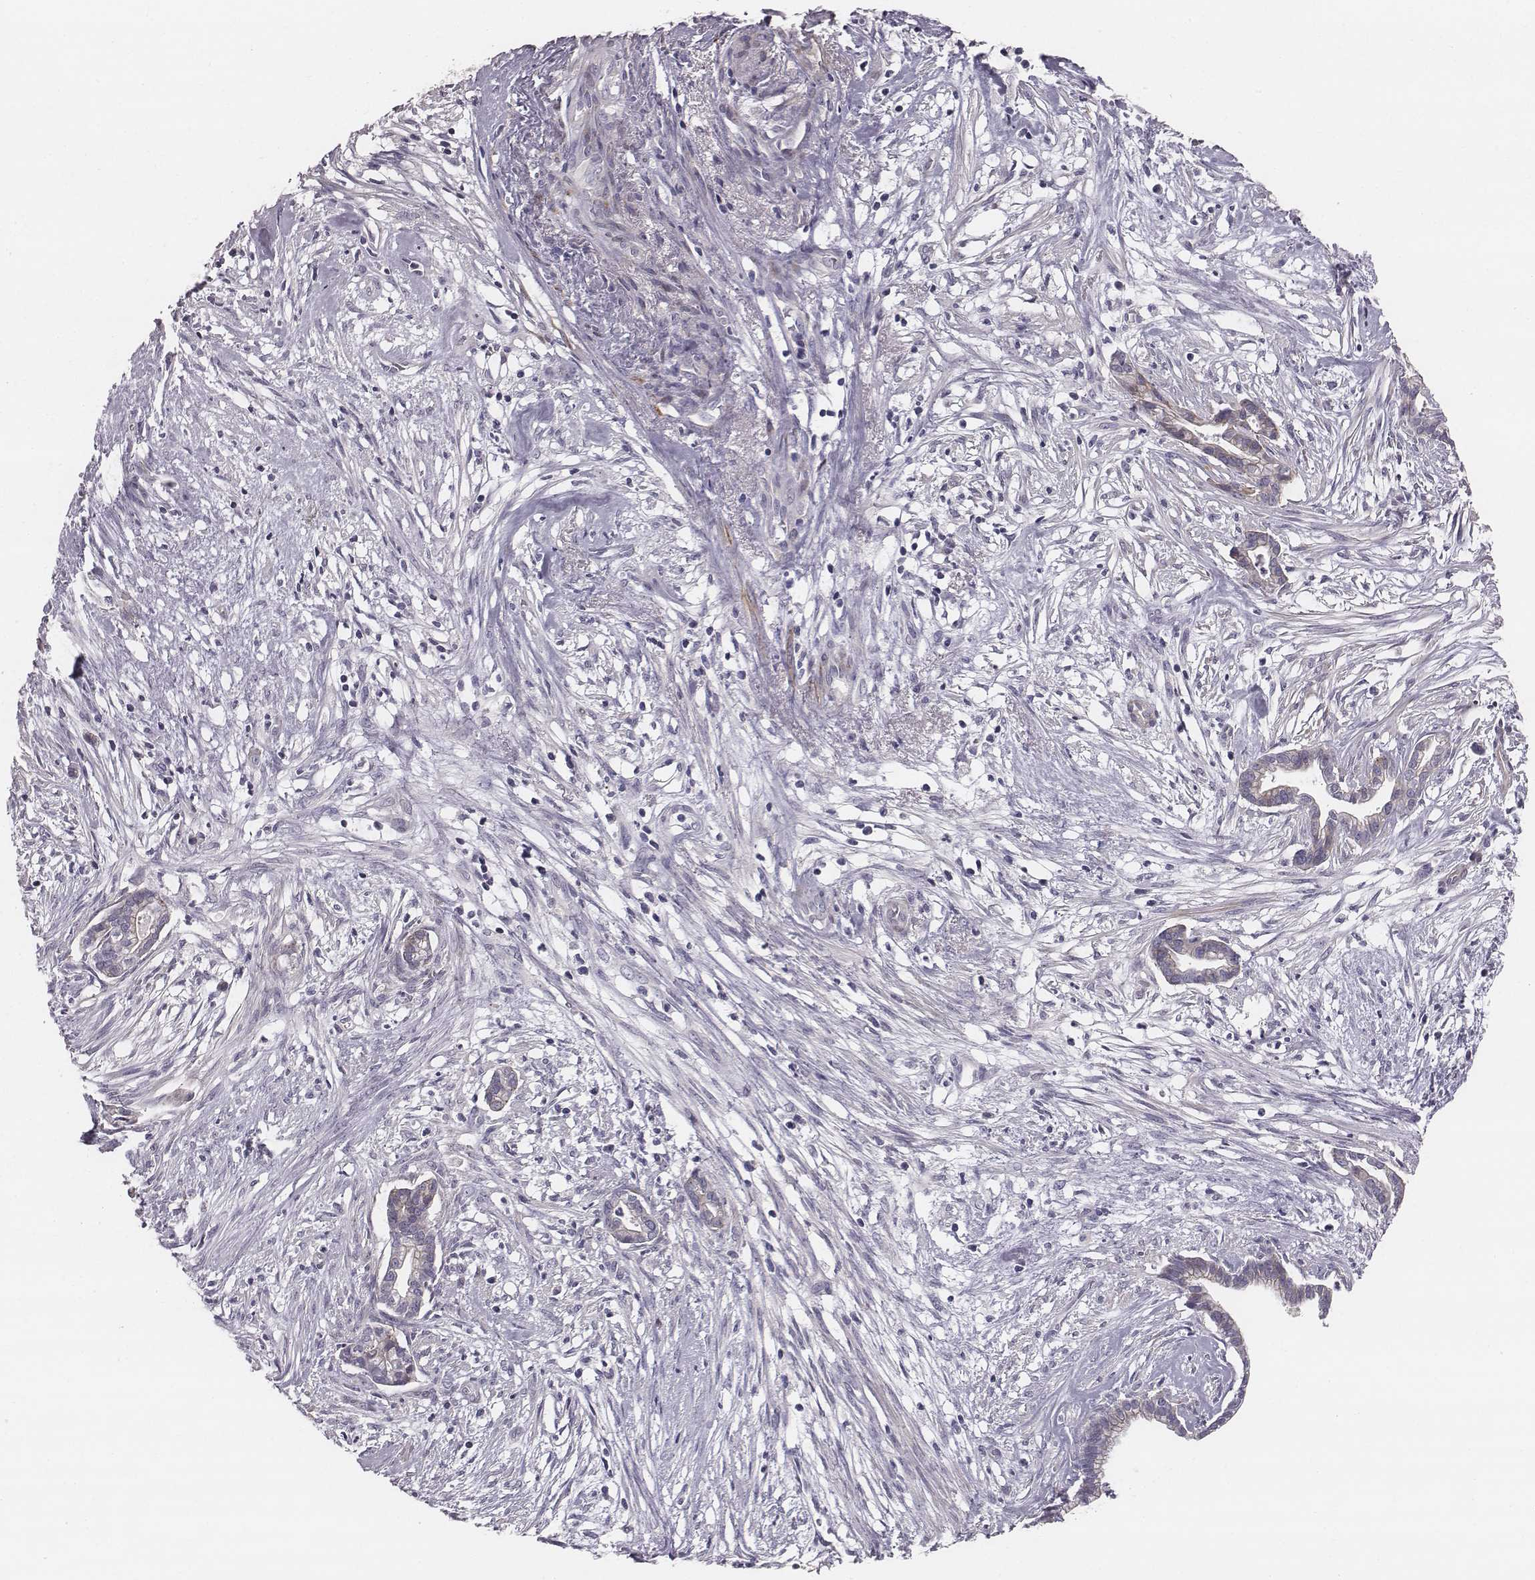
{"staining": {"intensity": "negative", "quantity": "none", "location": "none"}, "tissue": "cervical cancer", "cell_type": "Tumor cells", "image_type": "cancer", "snomed": [{"axis": "morphology", "description": "Adenocarcinoma, NOS"}, {"axis": "topography", "description": "Cervix"}], "caption": "Immunohistochemistry (IHC) histopathology image of neoplastic tissue: human adenocarcinoma (cervical) stained with DAB (3,3'-diaminobenzidine) reveals no significant protein staining in tumor cells.", "gene": "PRKCZ", "patient": {"sex": "female", "age": 62}}